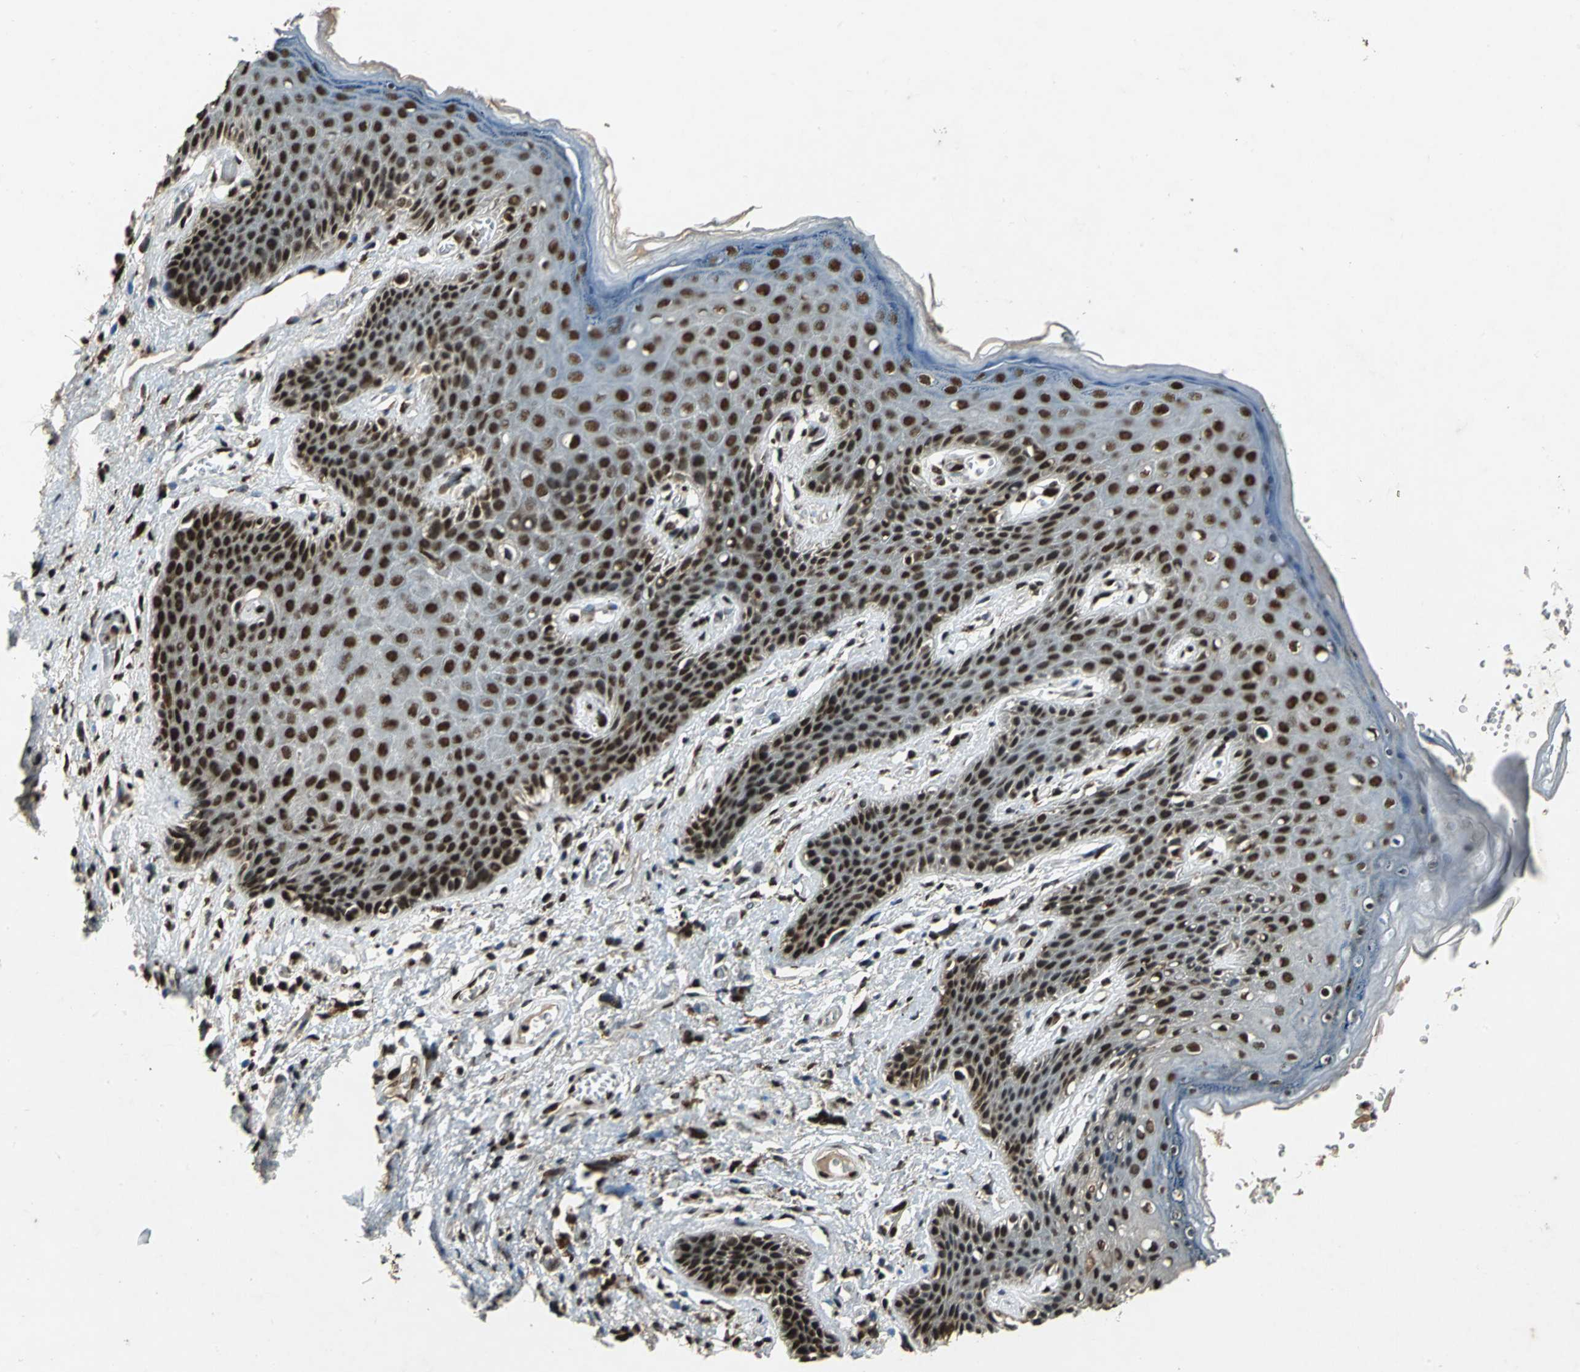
{"staining": {"intensity": "strong", "quantity": ">75%", "location": "nuclear"}, "tissue": "skin", "cell_type": "Epidermal cells", "image_type": "normal", "snomed": [{"axis": "morphology", "description": "Normal tissue, NOS"}, {"axis": "topography", "description": "Anal"}], "caption": "The photomicrograph shows staining of benign skin, revealing strong nuclear protein positivity (brown color) within epidermal cells. The staining was performed using DAB (3,3'-diaminobenzidine) to visualize the protein expression in brown, while the nuclei were stained in blue with hematoxylin (Magnification: 20x).", "gene": "MTA2", "patient": {"sex": "female", "age": 46}}